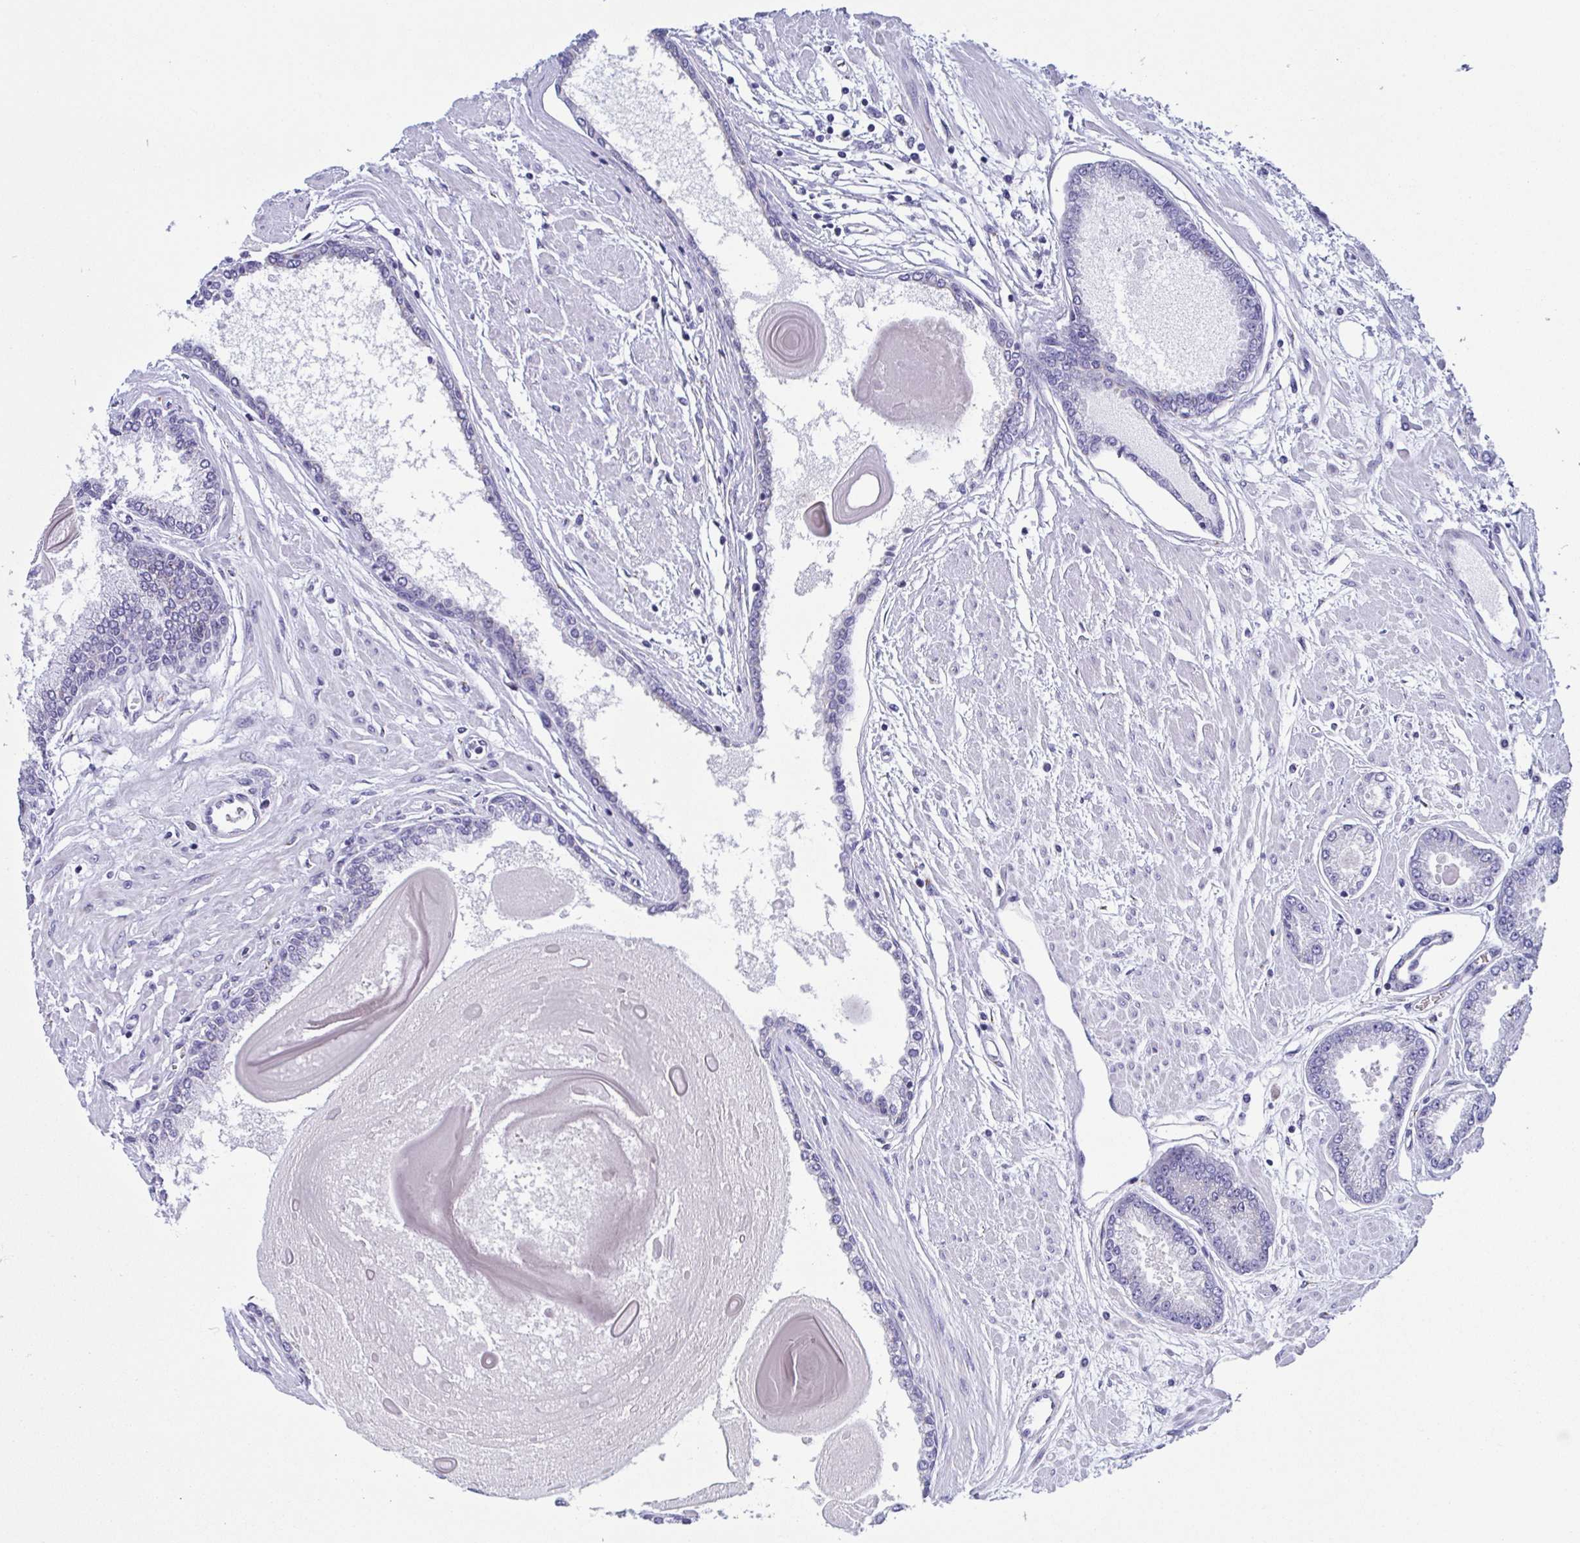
{"staining": {"intensity": "negative", "quantity": "none", "location": "none"}, "tissue": "prostate cancer", "cell_type": "Tumor cells", "image_type": "cancer", "snomed": [{"axis": "morphology", "description": "Adenocarcinoma, Low grade"}, {"axis": "topography", "description": "Prostate"}], "caption": "IHC of adenocarcinoma (low-grade) (prostate) reveals no expression in tumor cells. (Immunohistochemistry, brightfield microscopy, high magnification).", "gene": "SULT1B1", "patient": {"sex": "male", "age": 67}}